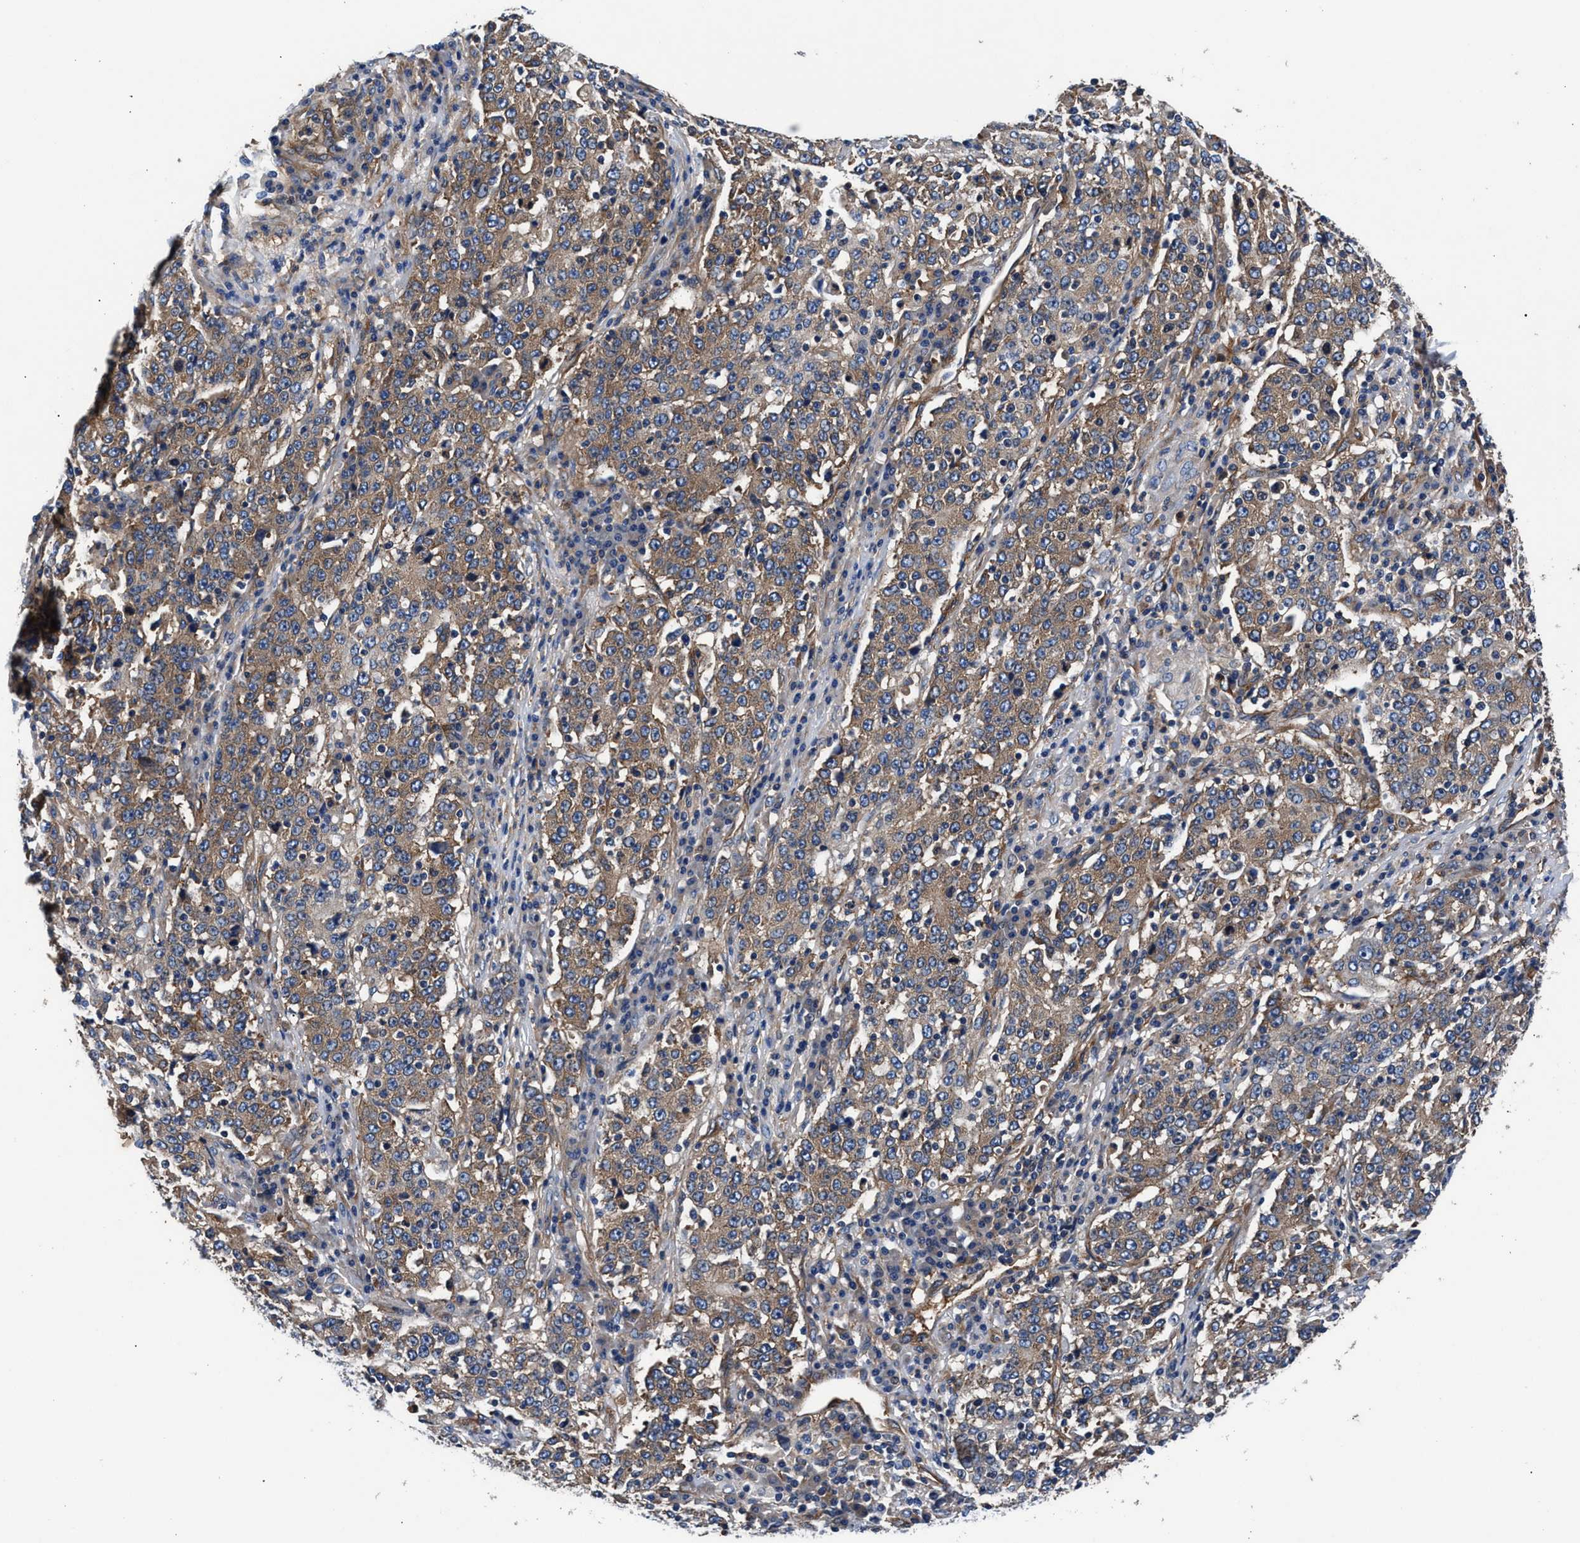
{"staining": {"intensity": "moderate", "quantity": ">75%", "location": "cytoplasmic/membranous"}, "tissue": "stomach cancer", "cell_type": "Tumor cells", "image_type": "cancer", "snomed": [{"axis": "morphology", "description": "Adenocarcinoma, NOS"}, {"axis": "topography", "description": "Stomach"}], "caption": "Human stomach cancer (adenocarcinoma) stained with a brown dye demonstrates moderate cytoplasmic/membranous positive expression in approximately >75% of tumor cells.", "gene": "SH3GL1", "patient": {"sex": "male", "age": 59}}